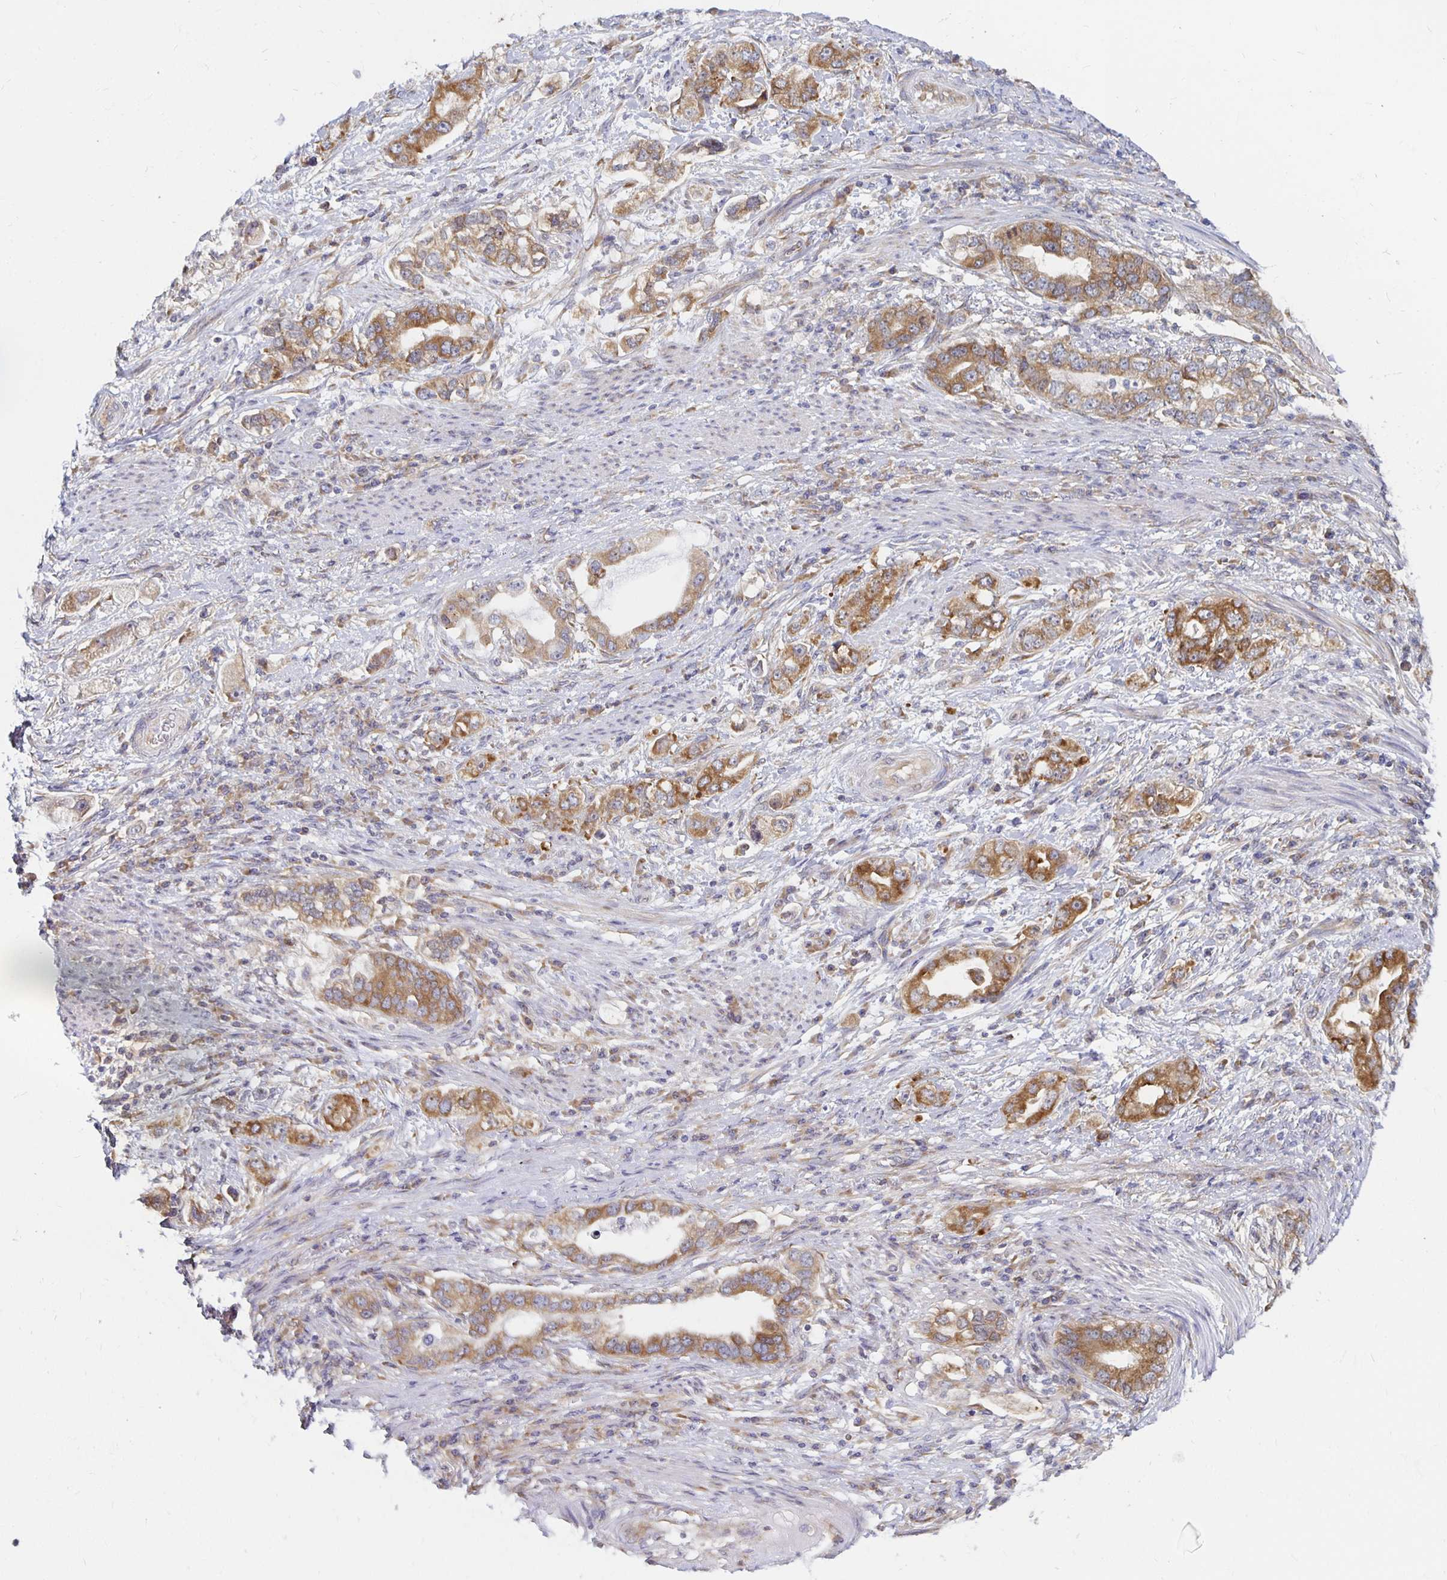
{"staining": {"intensity": "moderate", "quantity": ">75%", "location": "cytoplasmic/membranous"}, "tissue": "stomach cancer", "cell_type": "Tumor cells", "image_type": "cancer", "snomed": [{"axis": "morphology", "description": "Adenocarcinoma, NOS"}, {"axis": "topography", "description": "Stomach, lower"}], "caption": "Immunohistochemistry (DAB (3,3'-diaminobenzidine)) staining of adenocarcinoma (stomach) shows moderate cytoplasmic/membranous protein staining in about >75% of tumor cells.", "gene": "PDAP1", "patient": {"sex": "female", "age": 93}}